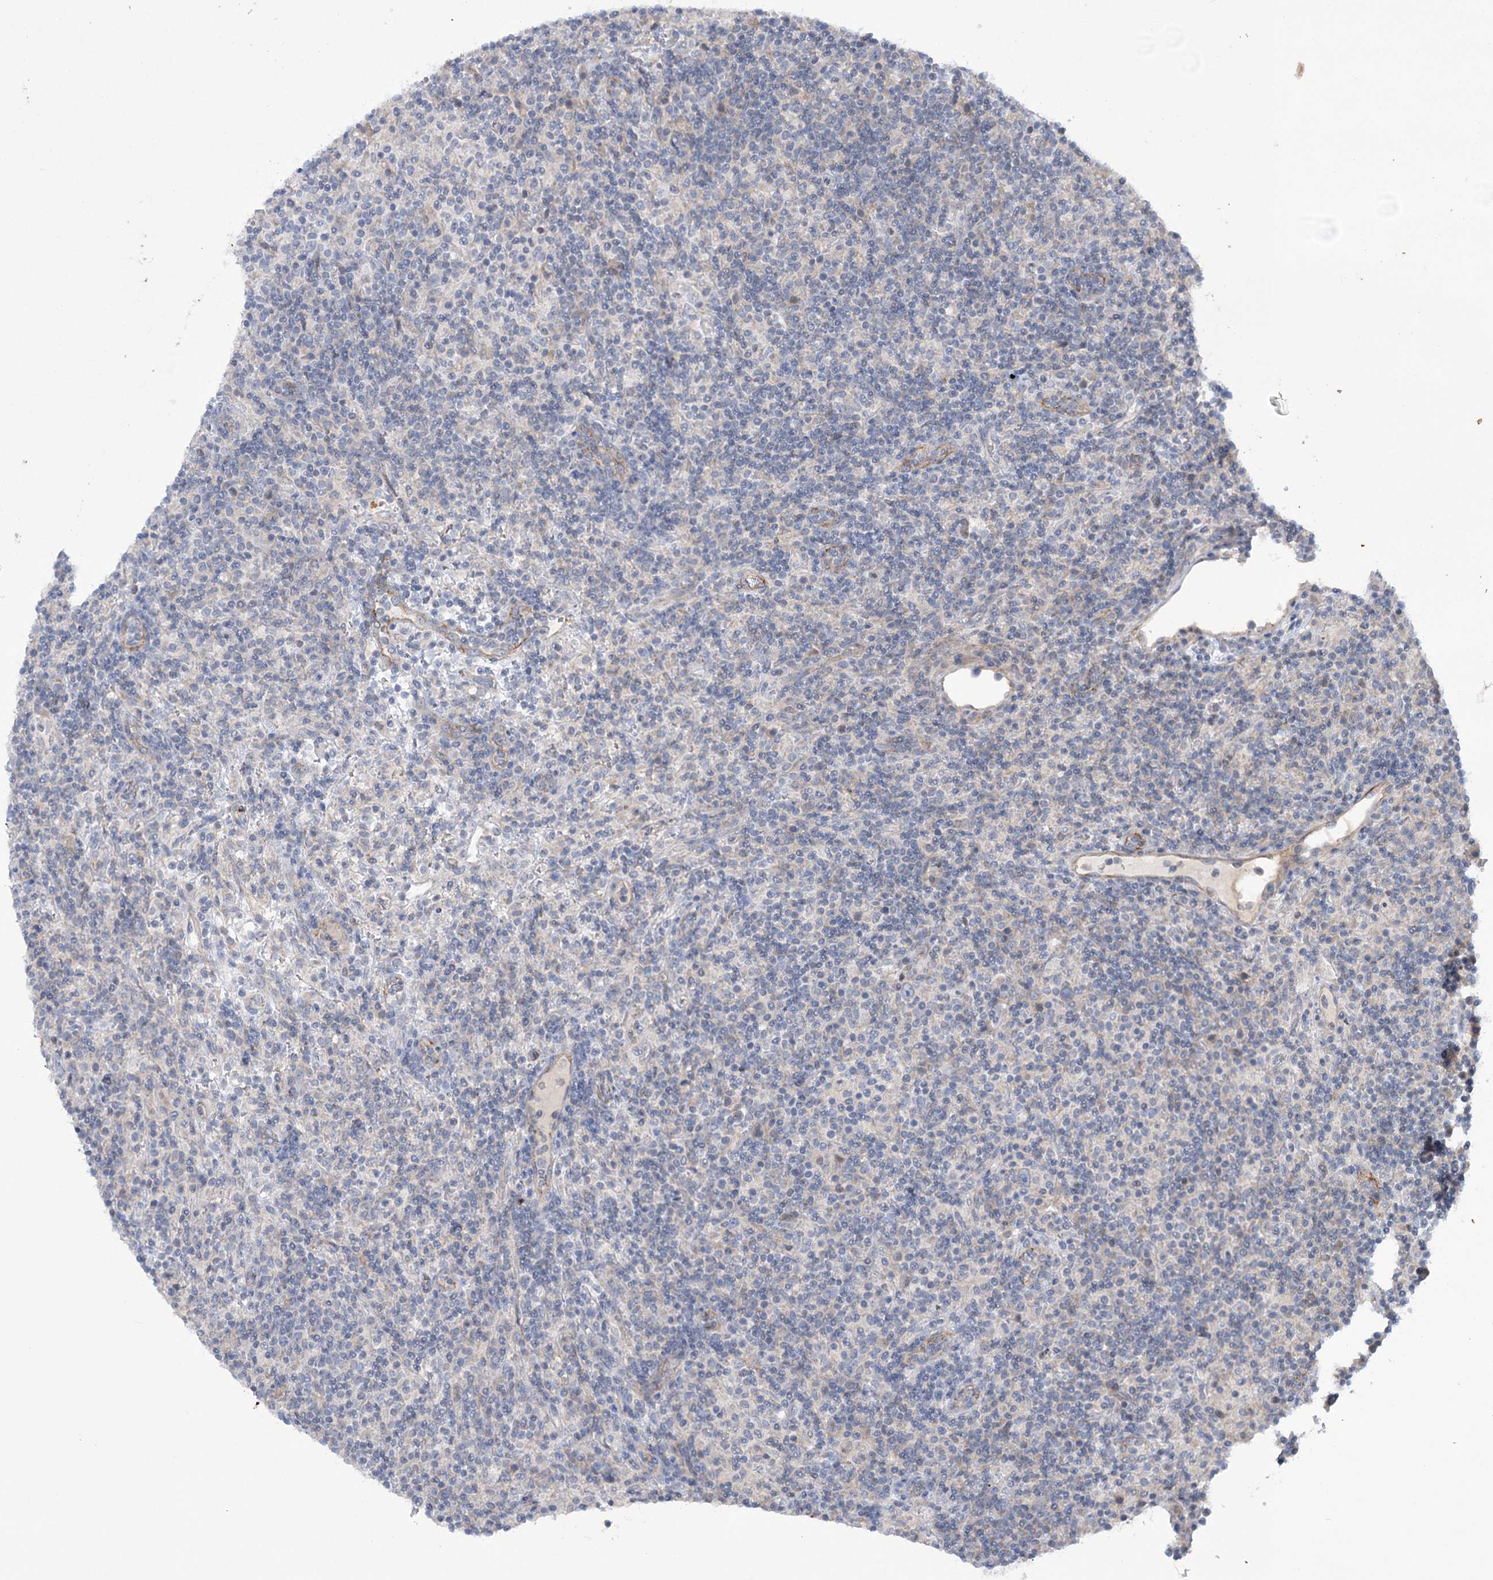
{"staining": {"intensity": "negative", "quantity": "none", "location": "none"}, "tissue": "lymphoma", "cell_type": "Tumor cells", "image_type": "cancer", "snomed": [{"axis": "morphology", "description": "Hodgkin's disease, NOS"}, {"axis": "topography", "description": "Lymph node"}], "caption": "A histopathology image of human lymphoma is negative for staining in tumor cells.", "gene": "TRIM71", "patient": {"sex": "male", "age": 70}}